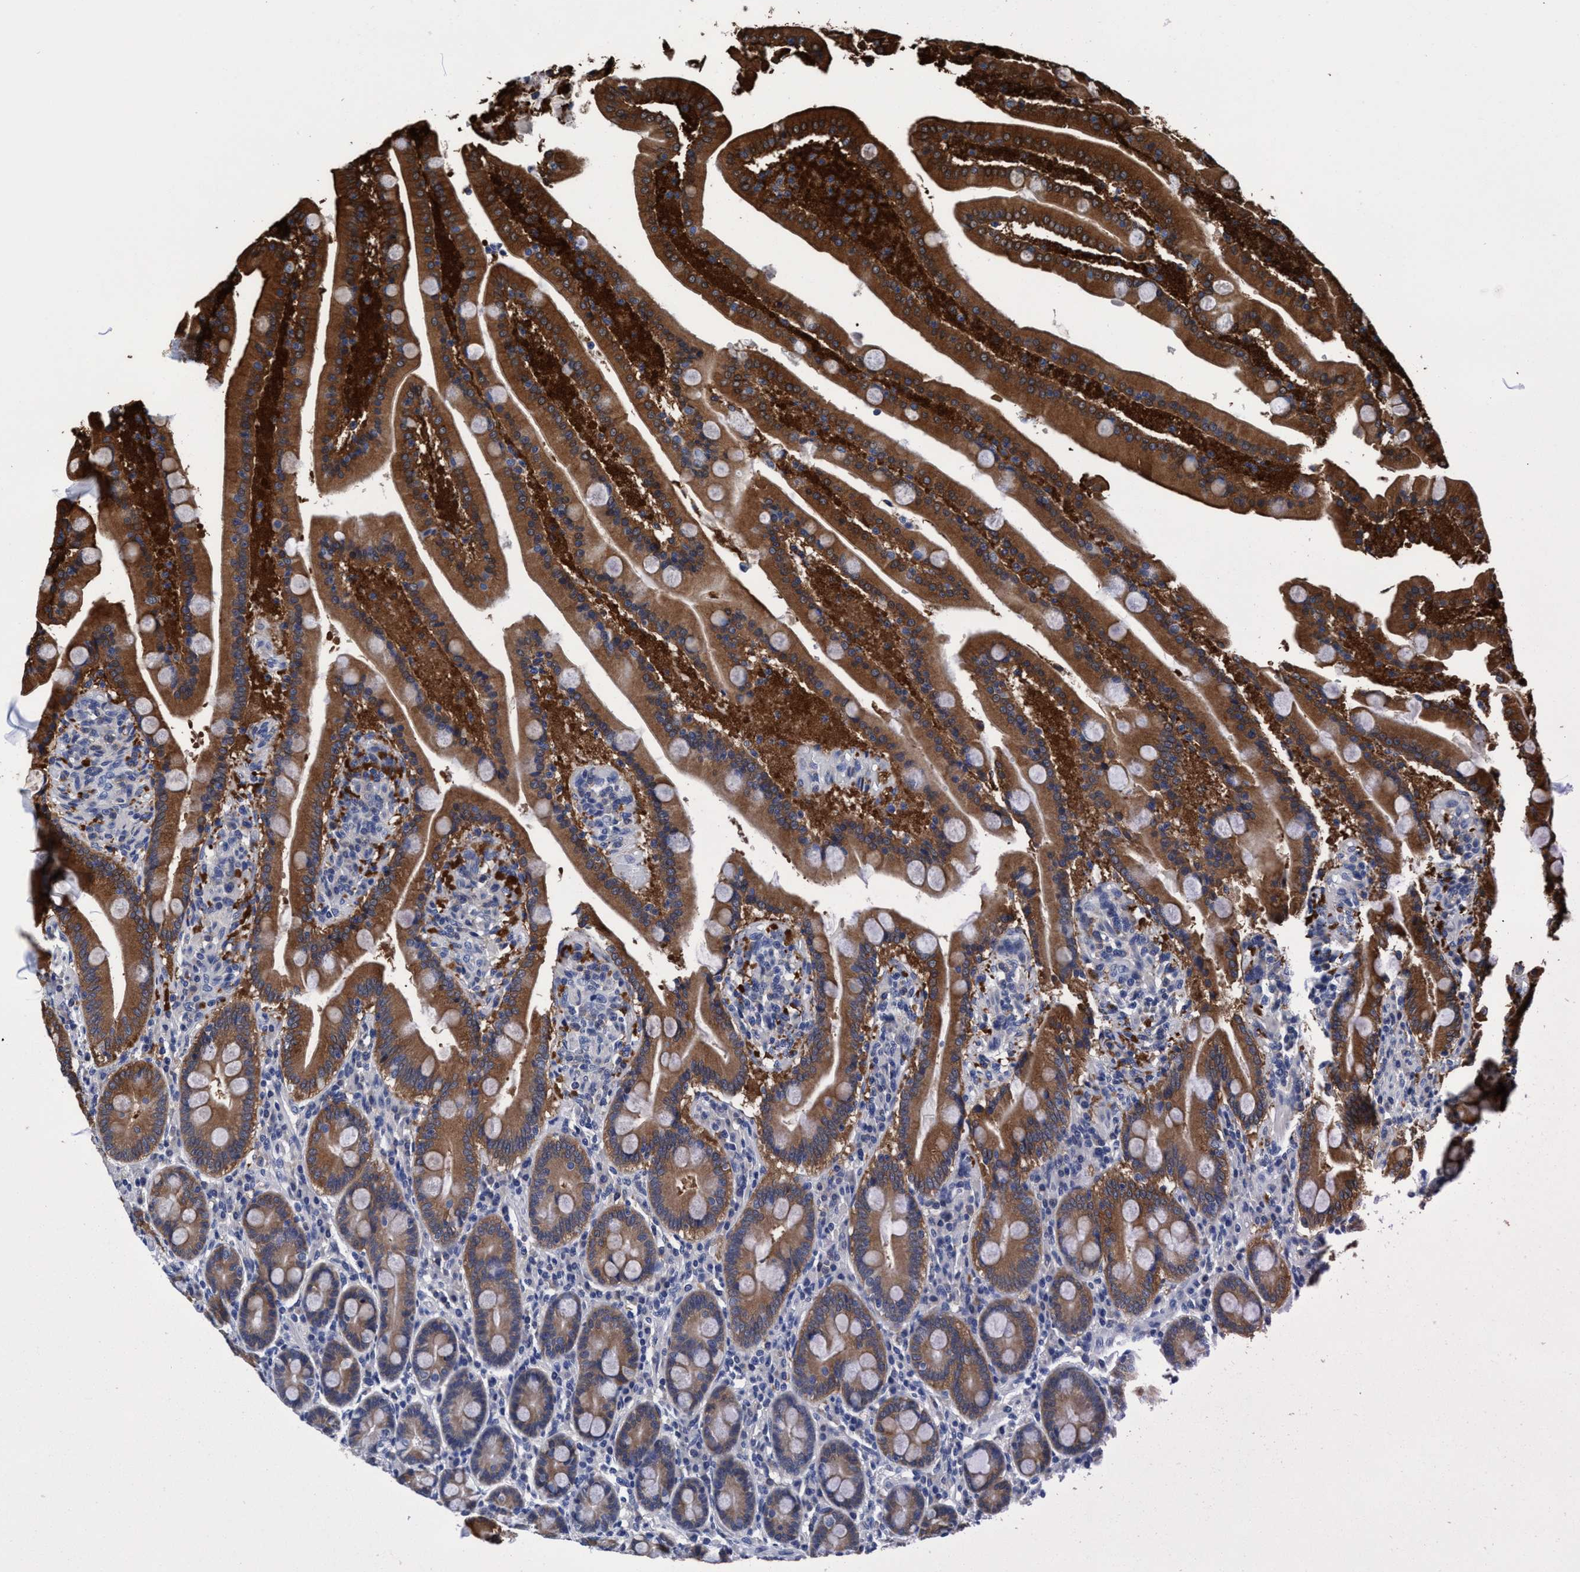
{"staining": {"intensity": "strong", "quantity": ">75%", "location": "cytoplasmic/membranous"}, "tissue": "duodenum", "cell_type": "Glandular cells", "image_type": "normal", "snomed": [{"axis": "morphology", "description": "Normal tissue, NOS"}, {"axis": "topography", "description": "Duodenum"}], "caption": "This image exhibits immunohistochemistry (IHC) staining of unremarkable duodenum, with high strong cytoplasmic/membranous expression in approximately >75% of glandular cells.", "gene": "TMEM94", "patient": {"sex": "male", "age": 54}}